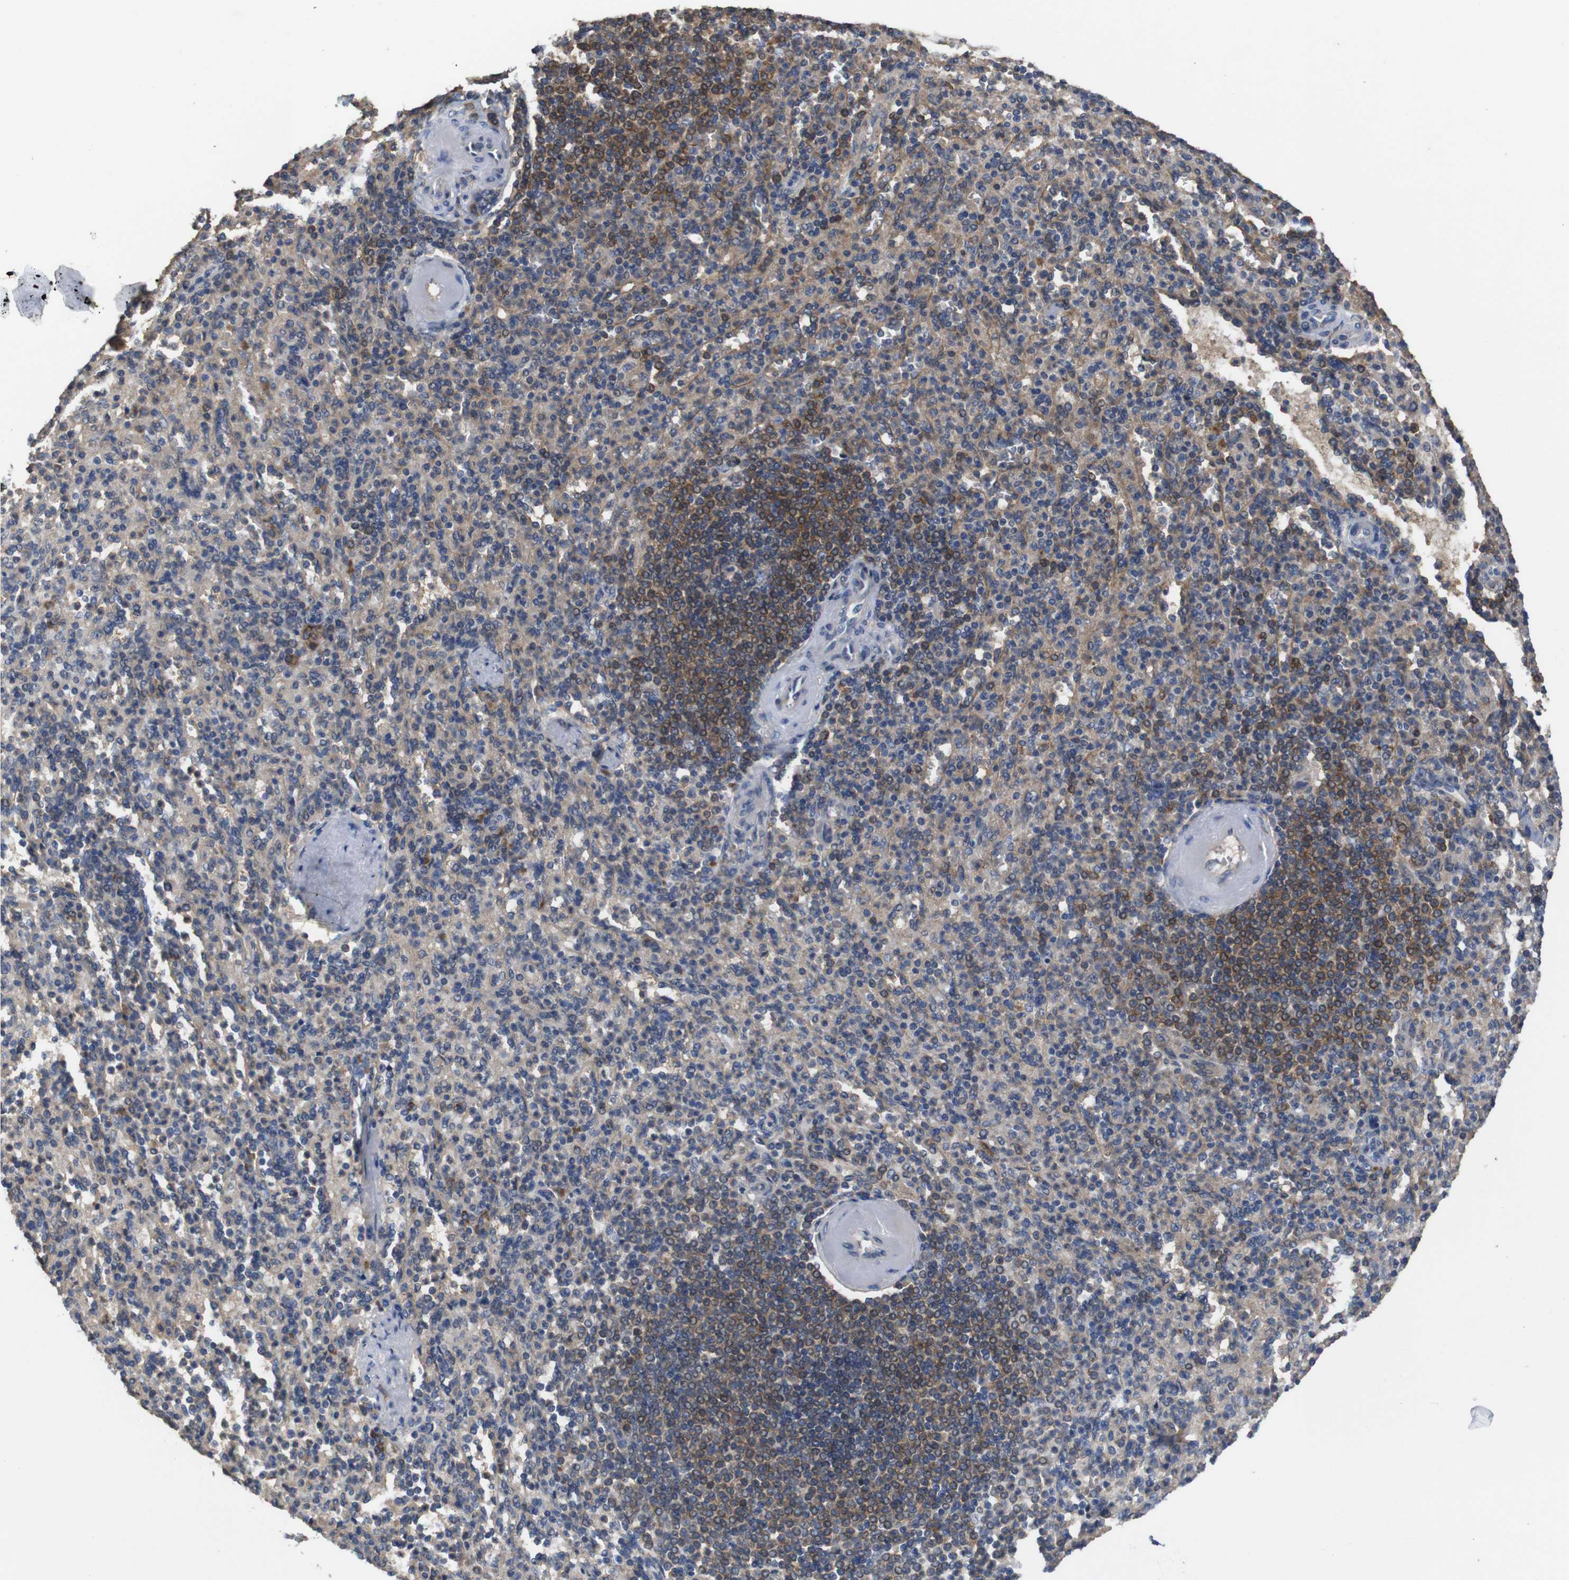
{"staining": {"intensity": "weak", "quantity": "25%-75%", "location": "cytoplasmic/membranous"}, "tissue": "spleen", "cell_type": "Cells in red pulp", "image_type": "normal", "snomed": [{"axis": "morphology", "description": "Normal tissue, NOS"}, {"axis": "topography", "description": "Spleen"}], "caption": "Weak cytoplasmic/membranous staining for a protein is seen in approximately 25%-75% of cells in red pulp of benign spleen using immunohistochemistry.", "gene": "ARHGAP24", "patient": {"sex": "female", "age": 74}}